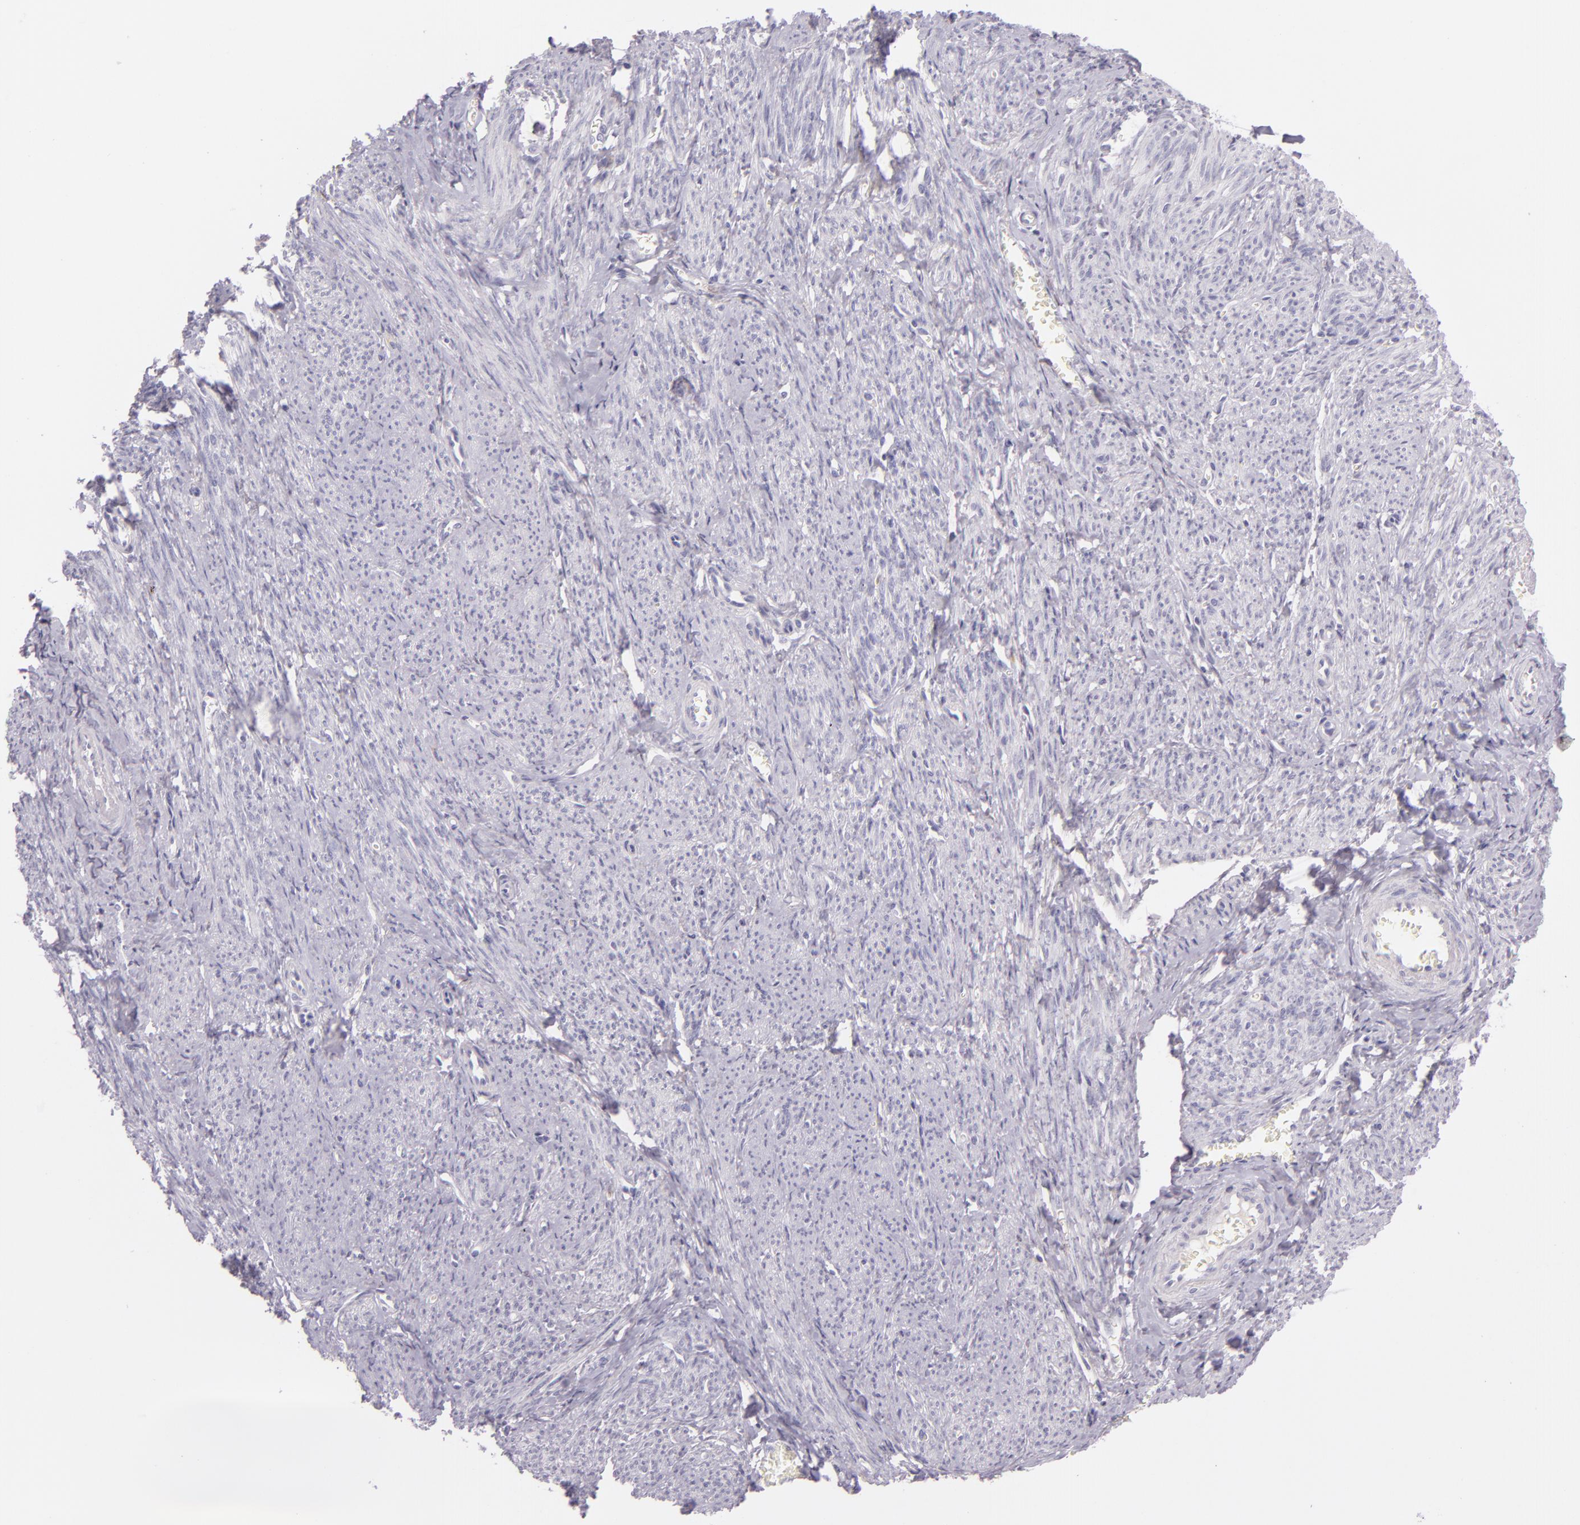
{"staining": {"intensity": "negative", "quantity": "none", "location": "none"}, "tissue": "smooth muscle", "cell_type": "Smooth muscle cells", "image_type": "normal", "snomed": [{"axis": "morphology", "description": "Normal tissue, NOS"}, {"axis": "topography", "description": "Smooth muscle"}, {"axis": "topography", "description": "Cervix"}], "caption": "High power microscopy photomicrograph of an immunohistochemistry histopathology image of benign smooth muscle, revealing no significant staining in smooth muscle cells.", "gene": "CBS", "patient": {"sex": "female", "age": 70}}